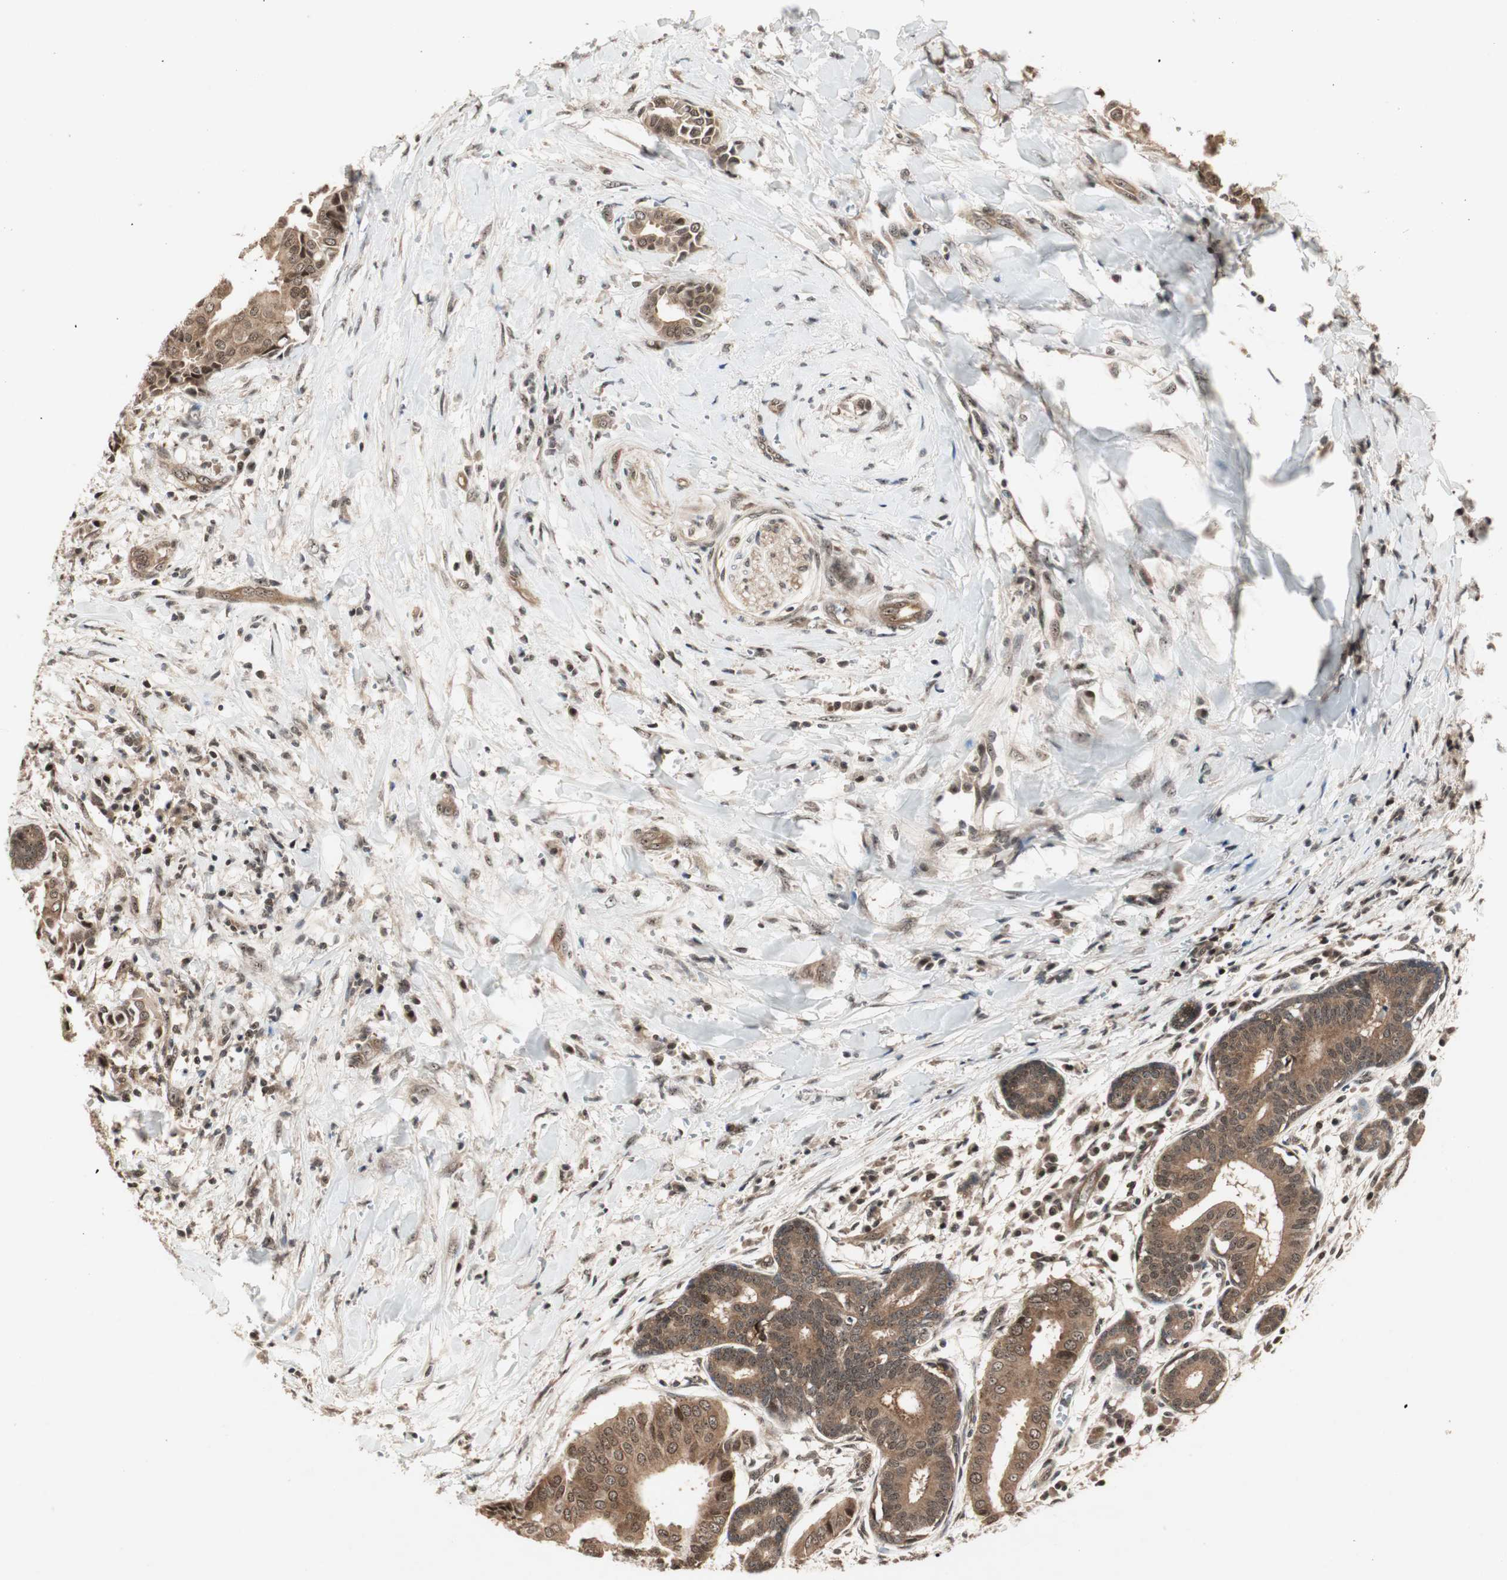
{"staining": {"intensity": "moderate", "quantity": ">75%", "location": "cytoplasmic/membranous,nuclear"}, "tissue": "head and neck cancer", "cell_type": "Tumor cells", "image_type": "cancer", "snomed": [{"axis": "morphology", "description": "Adenocarcinoma, NOS"}, {"axis": "topography", "description": "Salivary gland"}, {"axis": "topography", "description": "Head-Neck"}], "caption": "Protein expression analysis of human head and neck cancer reveals moderate cytoplasmic/membranous and nuclear positivity in about >75% of tumor cells. (DAB (3,3'-diaminobenzidine) = brown stain, brightfield microscopy at high magnification).", "gene": "CSNK2B", "patient": {"sex": "female", "age": 59}}